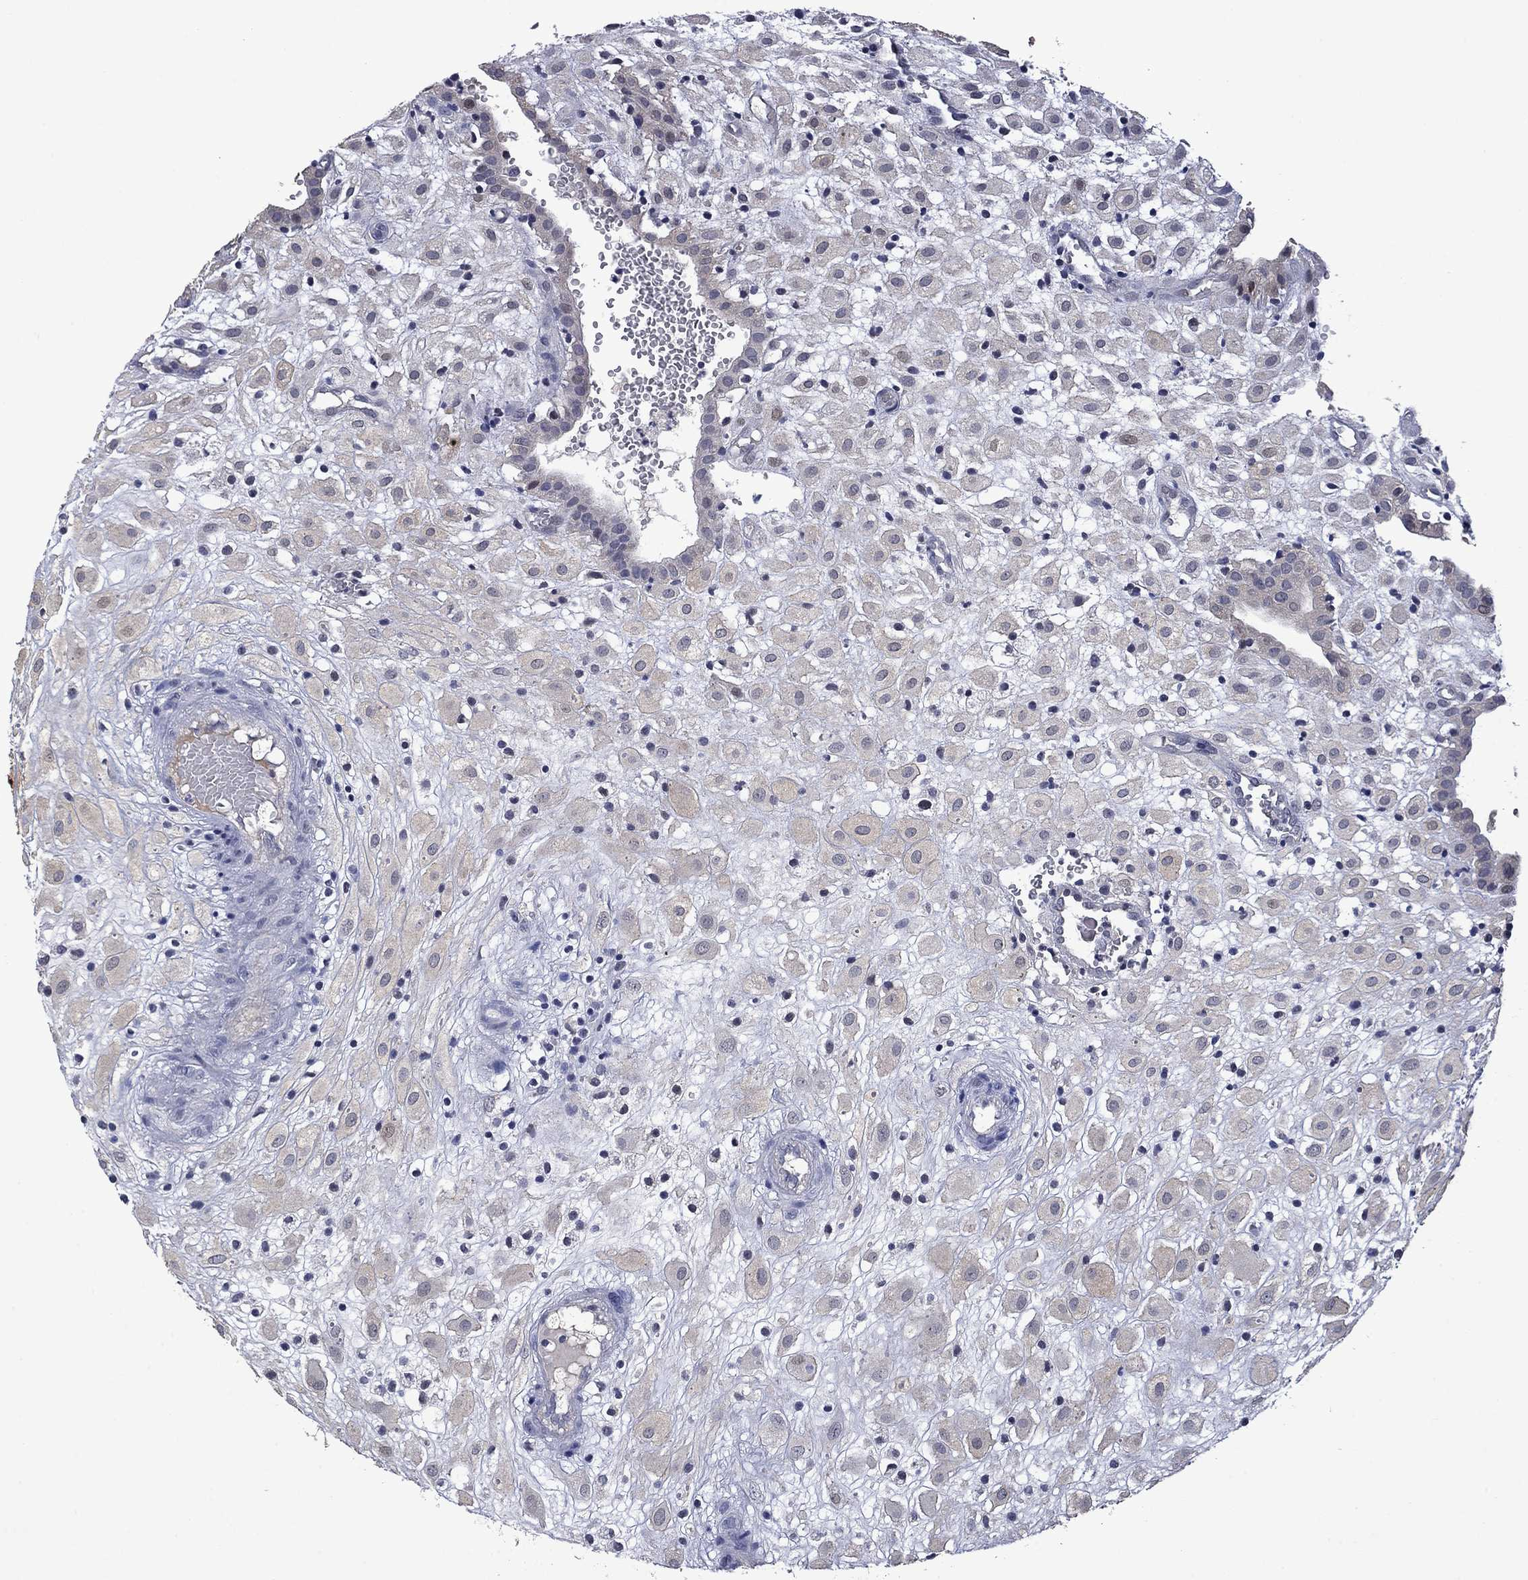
{"staining": {"intensity": "weak", "quantity": "25%-75%", "location": "cytoplasmic/membranous"}, "tissue": "placenta", "cell_type": "Decidual cells", "image_type": "normal", "snomed": [{"axis": "morphology", "description": "Normal tissue, NOS"}, {"axis": "topography", "description": "Placenta"}], "caption": "Human placenta stained with a protein marker reveals weak staining in decidual cells.", "gene": "PHKA1", "patient": {"sex": "female", "age": 24}}